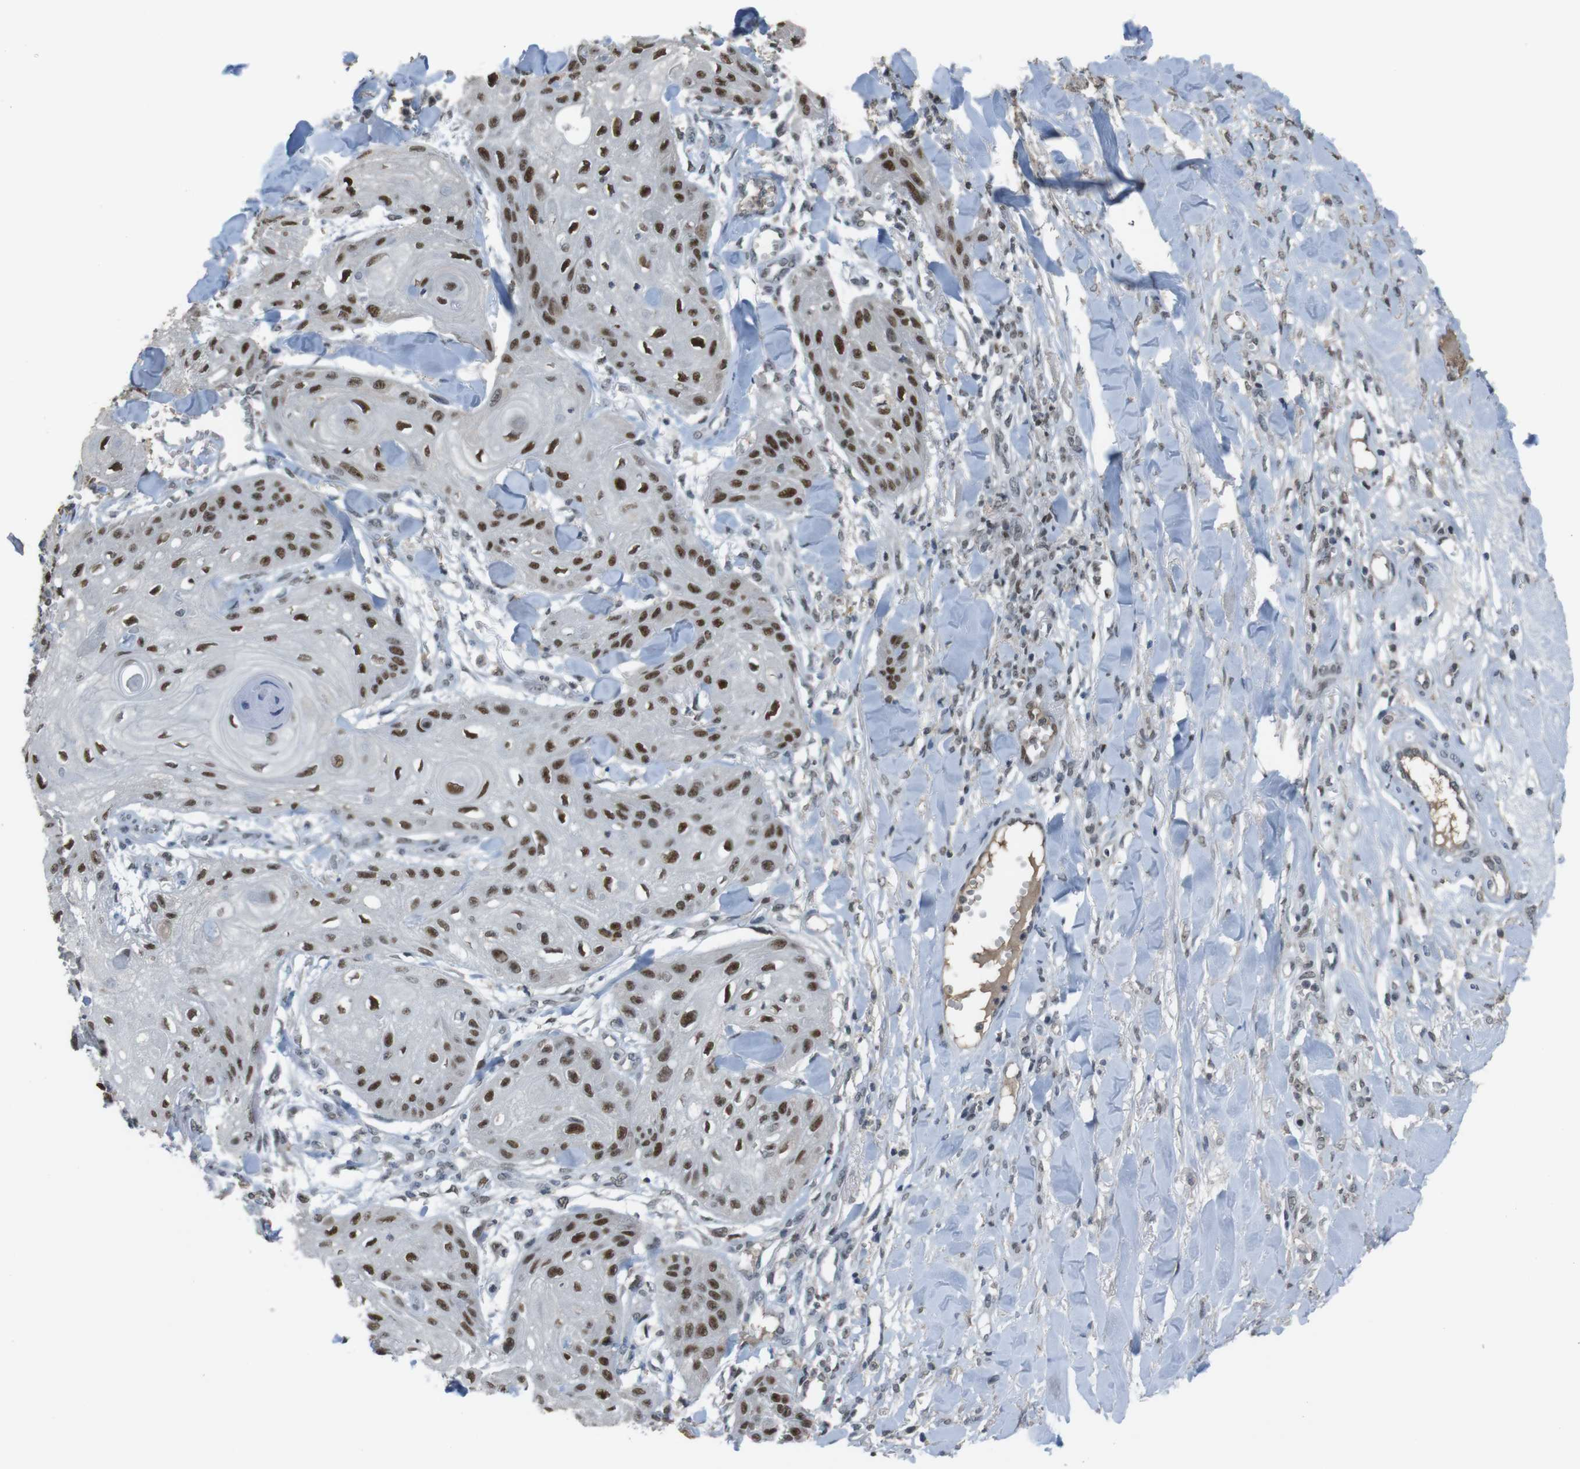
{"staining": {"intensity": "strong", "quantity": ">75%", "location": "nuclear"}, "tissue": "skin cancer", "cell_type": "Tumor cells", "image_type": "cancer", "snomed": [{"axis": "morphology", "description": "Squamous cell carcinoma, NOS"}, {"axis": "topography", "description": "Skin"}], "caption": "Skin squamous cell carcinoma tissue demonstrates strong nuclear staining in about >75% of tumor cells", "gene": "SUB1", "patient": {"sex": "male", "age": 74}}